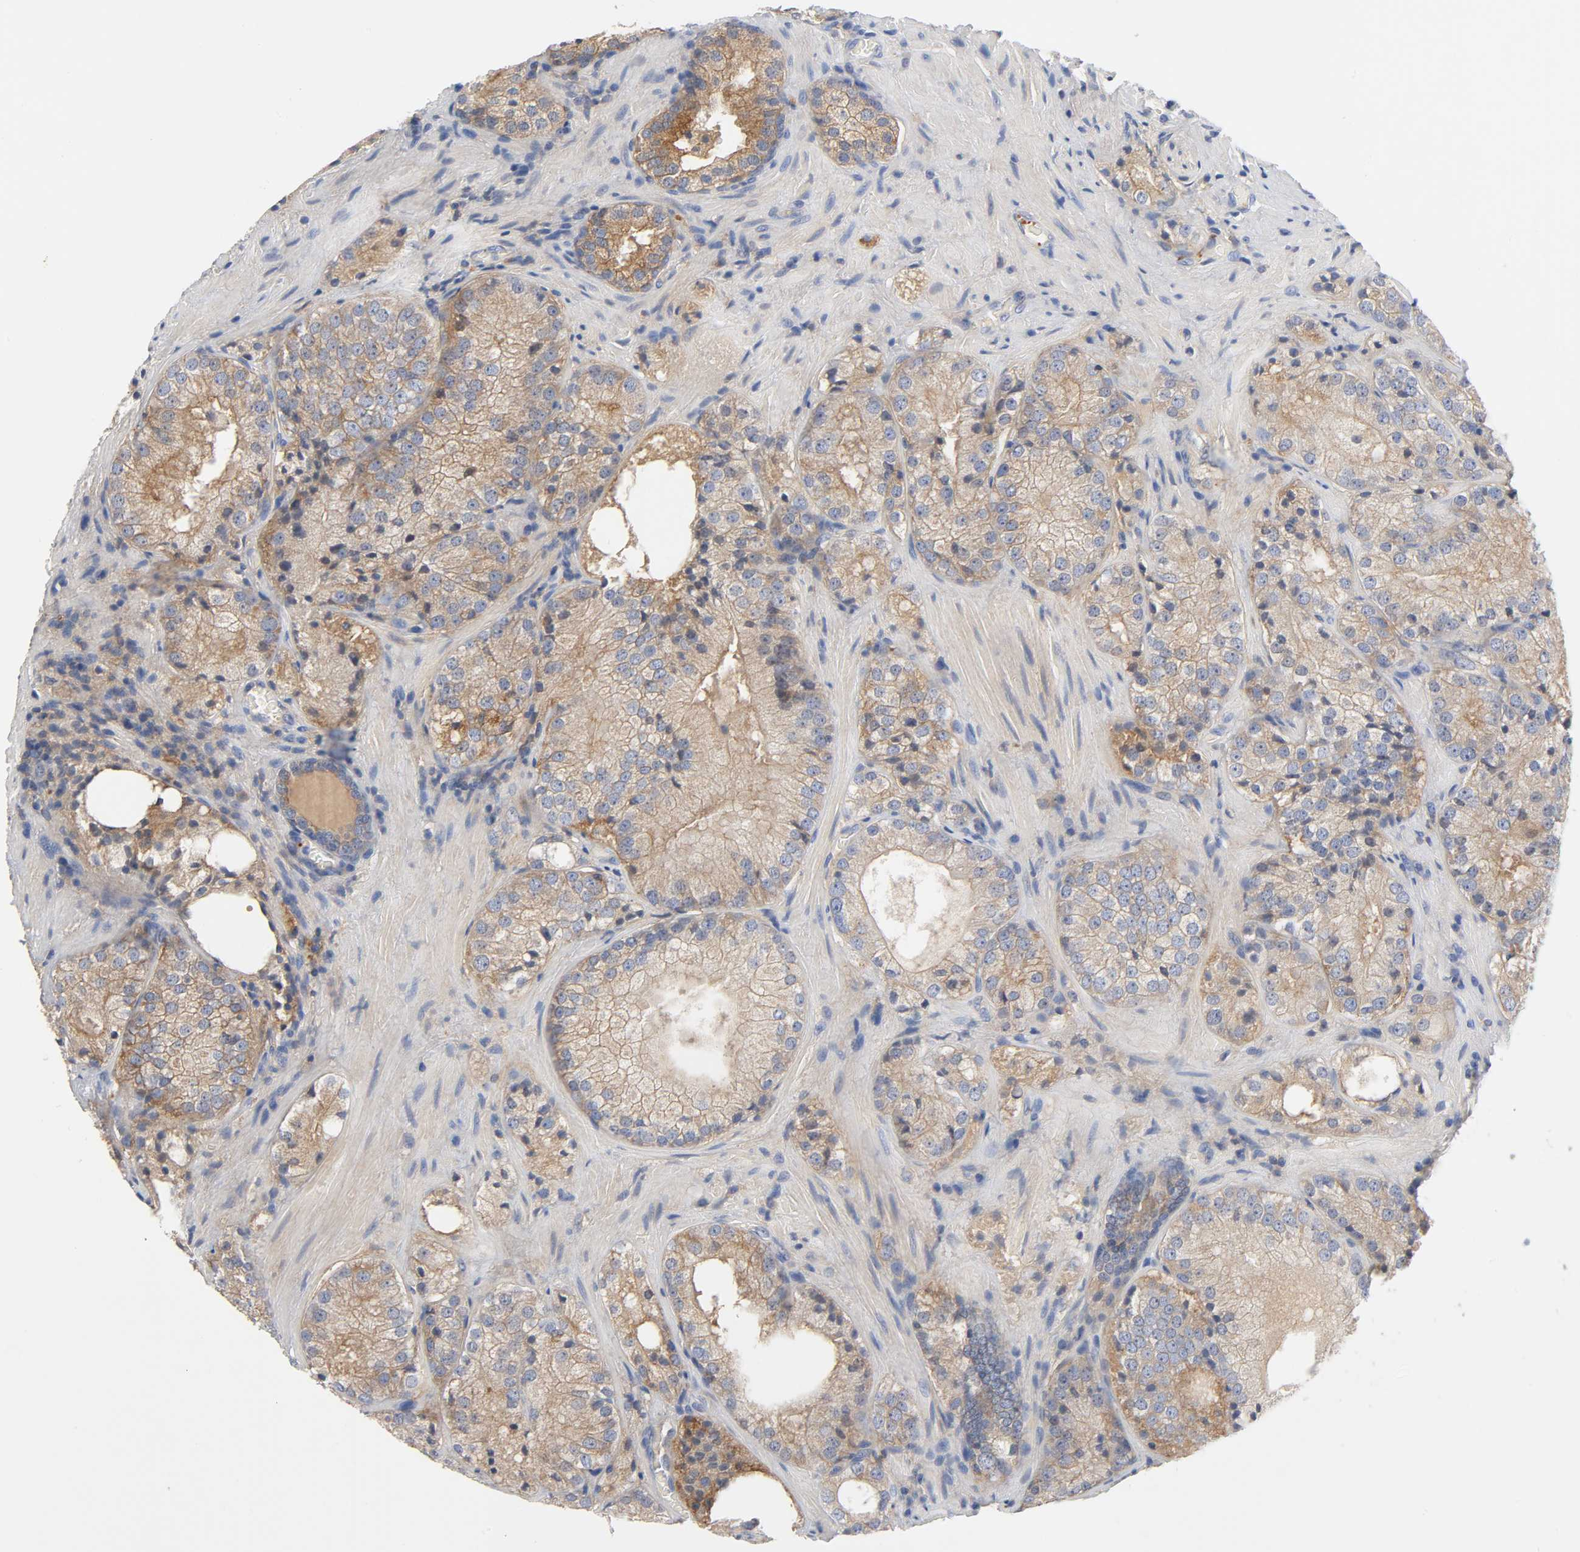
{"staining": {"intensity": "moderate", "quantity": ">75%", "location": "cytoplasmic/membranous"}, "tissue": "prostate cancer", "cell_type": "Tumor cells", "image_type": "cancer", "snomed": [{"axis": "morphology", "description": "Adenocarcinoma, Low grade"}, {"axis": "topography", "description": "Prostate"}], "caption": "Immunohistochemical staining of low-grade adenocarcinoma (prostate) displays medium levels of moderate cytoplasmic/membranous expression in about >75% of tumor cells.", "gene": "SRC", "patient": {"sex": "male", "age": 60}}